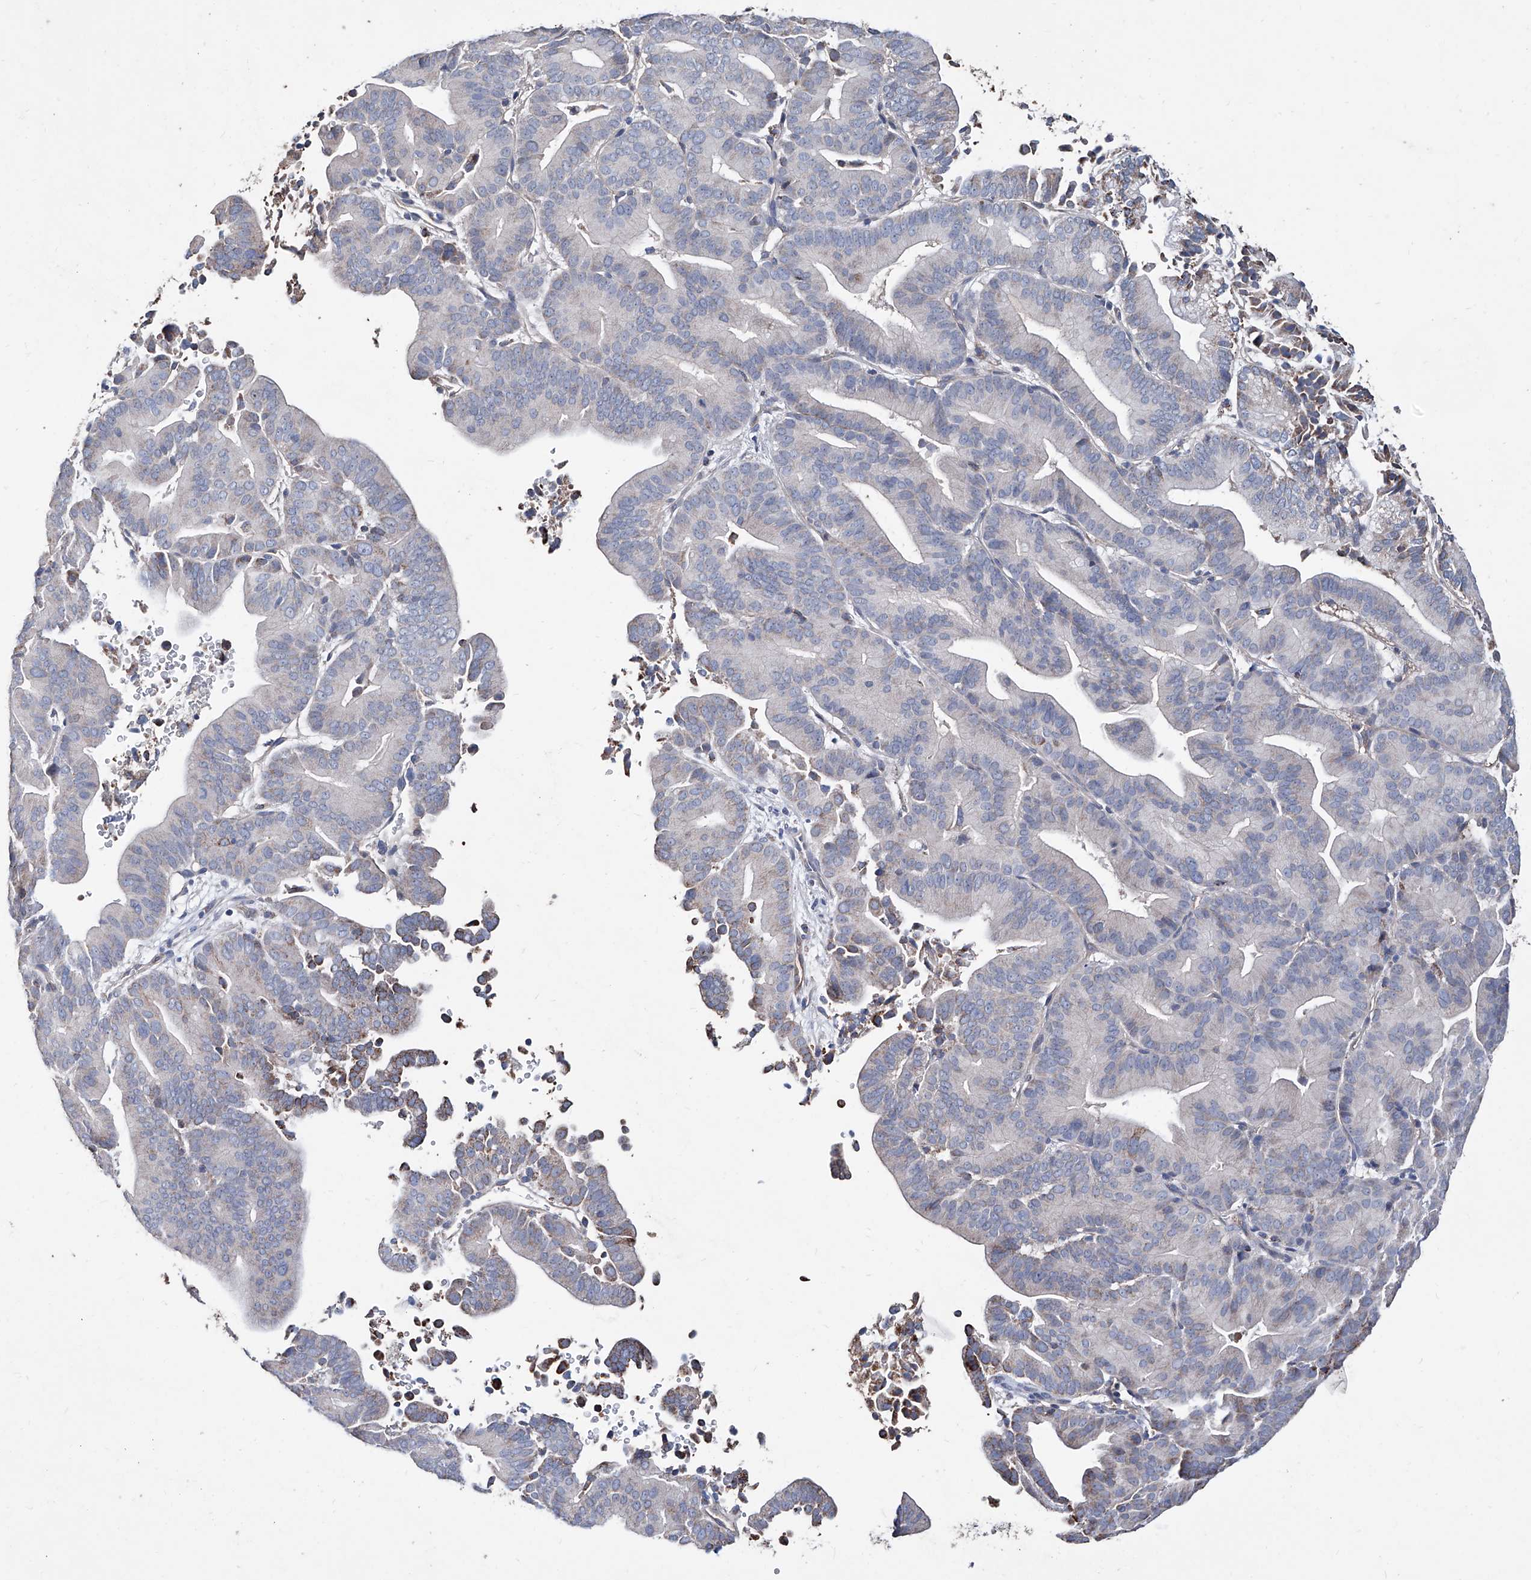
{"staining": {"intensity": "moderate", "quantity": "<25%", "location": "cytoplasmic/membranous"}, "tissue": "liver cancer", "cell_type": "Tumor cells", "image_type": "cancer", "snomed": [{"axis": "morphology", "description": "Cholangiocarcinoma"}, {"axis": "topography", "description": "Liver"}], "caption": "High-magnification brightfield microscopy of liver cancer (cholangiocarcinoma) stained with DAB (3,3'-diaminobenzidine) (brown) and counterstained with hematoxylin (blue). tumor cells exhibit moderate cytoplasmic/membranous staining is seen in approximately<25% of cells.", "gene": "NHS", "patient": {"sex": "female", "age": 75}}